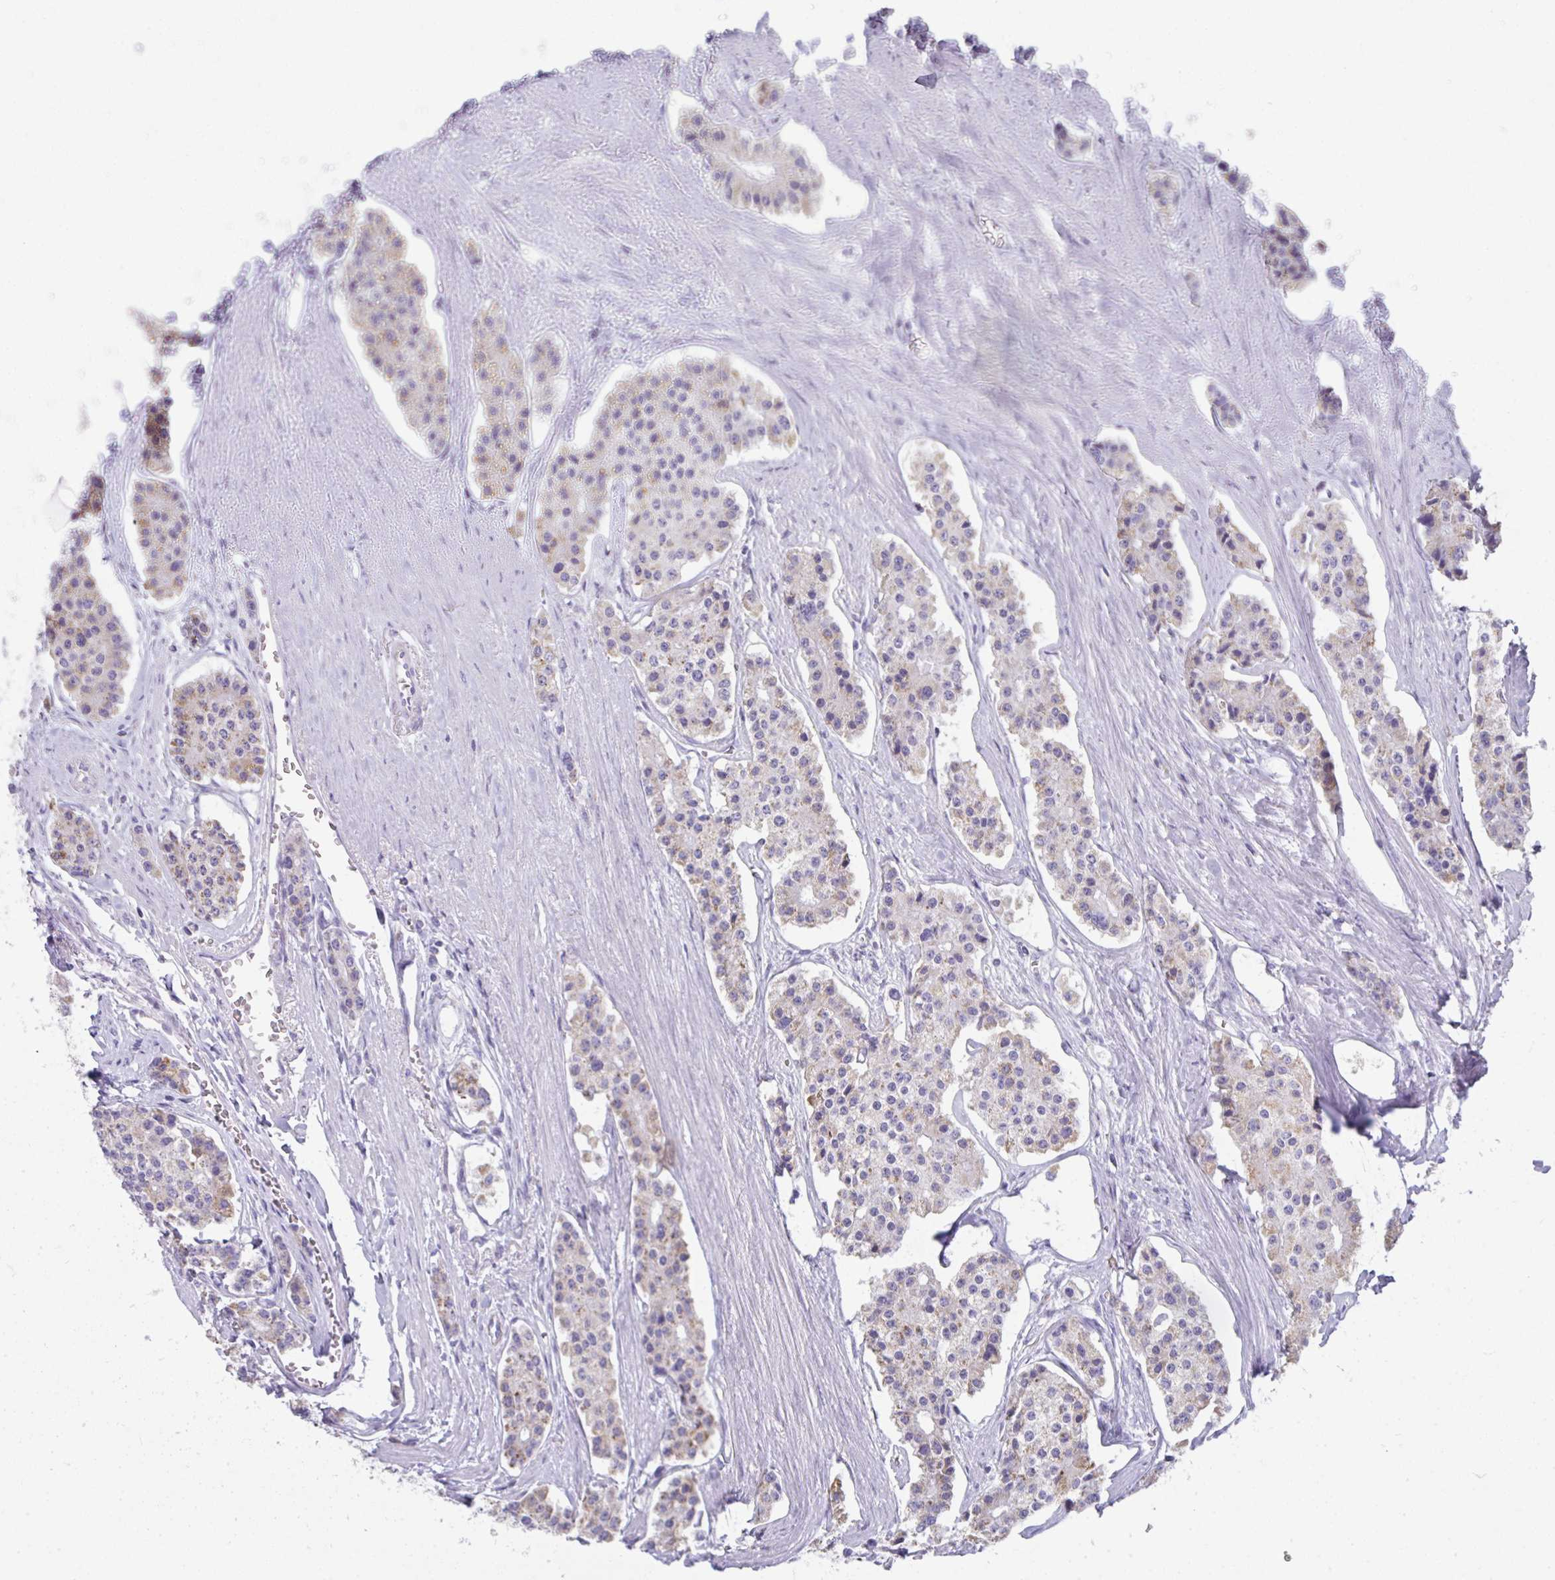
{"staining": {"intensity": "weak", "quantity": "25%-75%", "location": "cytoplasmic/membranous"}, "tissue": "carcinoid", "cell_type": "Tumor cells", "image_type": "cancer", "snomed": [{"axis": "morphology", "description": "Carcinoid, malignant, NOS"}, {"axis": "topography", "description": "Small intestine"}], "caption": "Immunohistochemistry staining of carcinoid, which demonstrates low levels of weak cytoplasmic/membranous positivity in approximately 25%-75% of tumor cells indicating weak cytoplasmic/membranous protein staining. The staining was performed using DAB (brown) for protein detection and nuclei were counterstained in hematoxylin (blue).", "gene": "SLC6A1", "patient": {"sex": "female", "age": 65}}